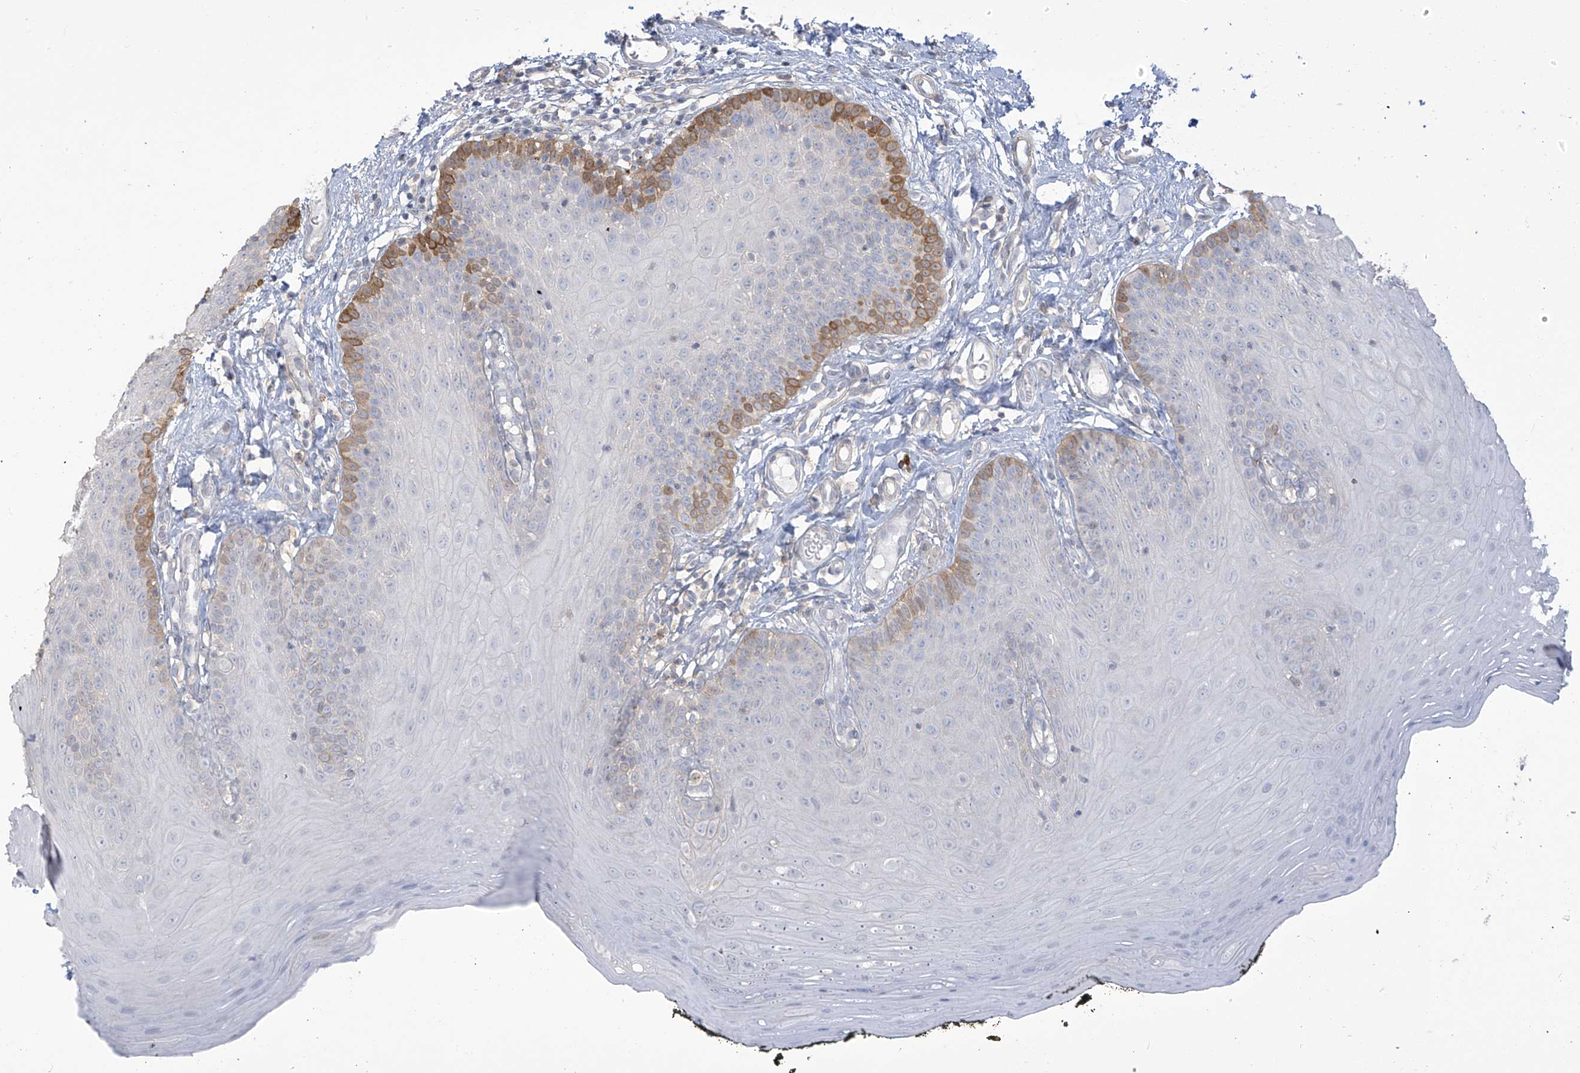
{"staining": {"intensity": "moderate", "quantity": "<25%", "location": "cytoplasmic/membranous"}, "tissue": "oral mucosa", "cell_type": "Squamous epithelial cells", "image_type": "normal", "snomed": [{"axis": "morphology", "description": "Normal tissue, NOS"}, {"axis": "topography", "description": "Oral tissue"}], "caption": "Immunohistochemical staining of benign oral mucosa demonstrates moderate cytoplasmic/membranous protein positivity in approximately <25% of squamous epithelial cells.", "gene": "TAGAP", "patient": {"sex": "male", "age": 74}}